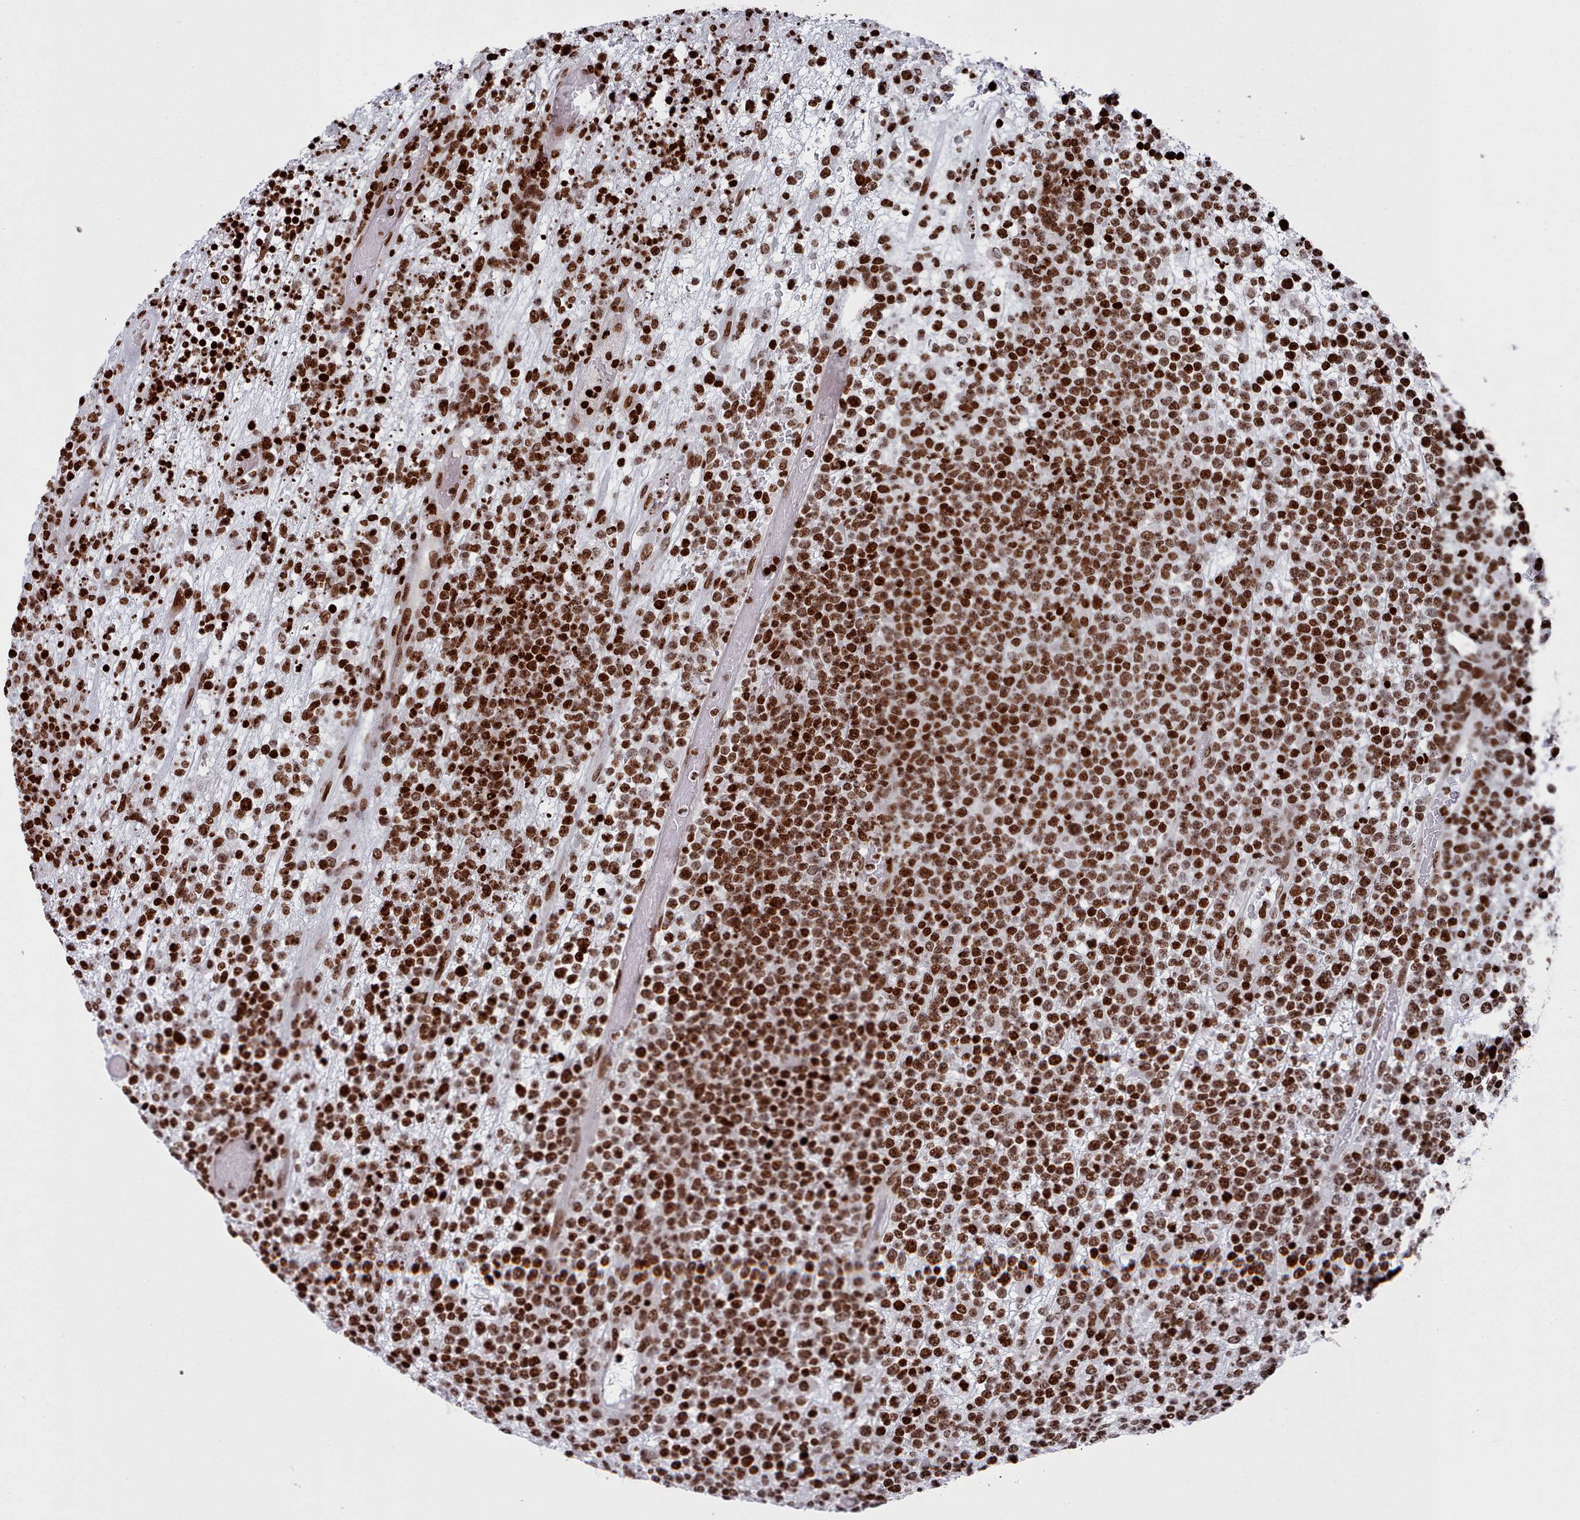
{"staining": {"intensity": "strong", "quantity": ">75%", "location": "nuclear"}, "tissue": "lymphoma", "cell_type": "Tumor cells", "image_type": "cancer", "snomed": [{"axis": "morphology", "description": "Malignant lymphoma, non-Hodgkin's type, High grade"}, {"axis": "topography", "description": "Colon"}], "caption": "Immunohistochemistry (IHC) (DAB (3,3'-diaminobenzidine)) staining of human high-grade malignant lymphoma, non-Hodgkin's type shows strong nuclear protein positivity in about >75% of tumor cells.", "gene": "PCDHB12", "patient": {"sex": "female", "age": 53}}